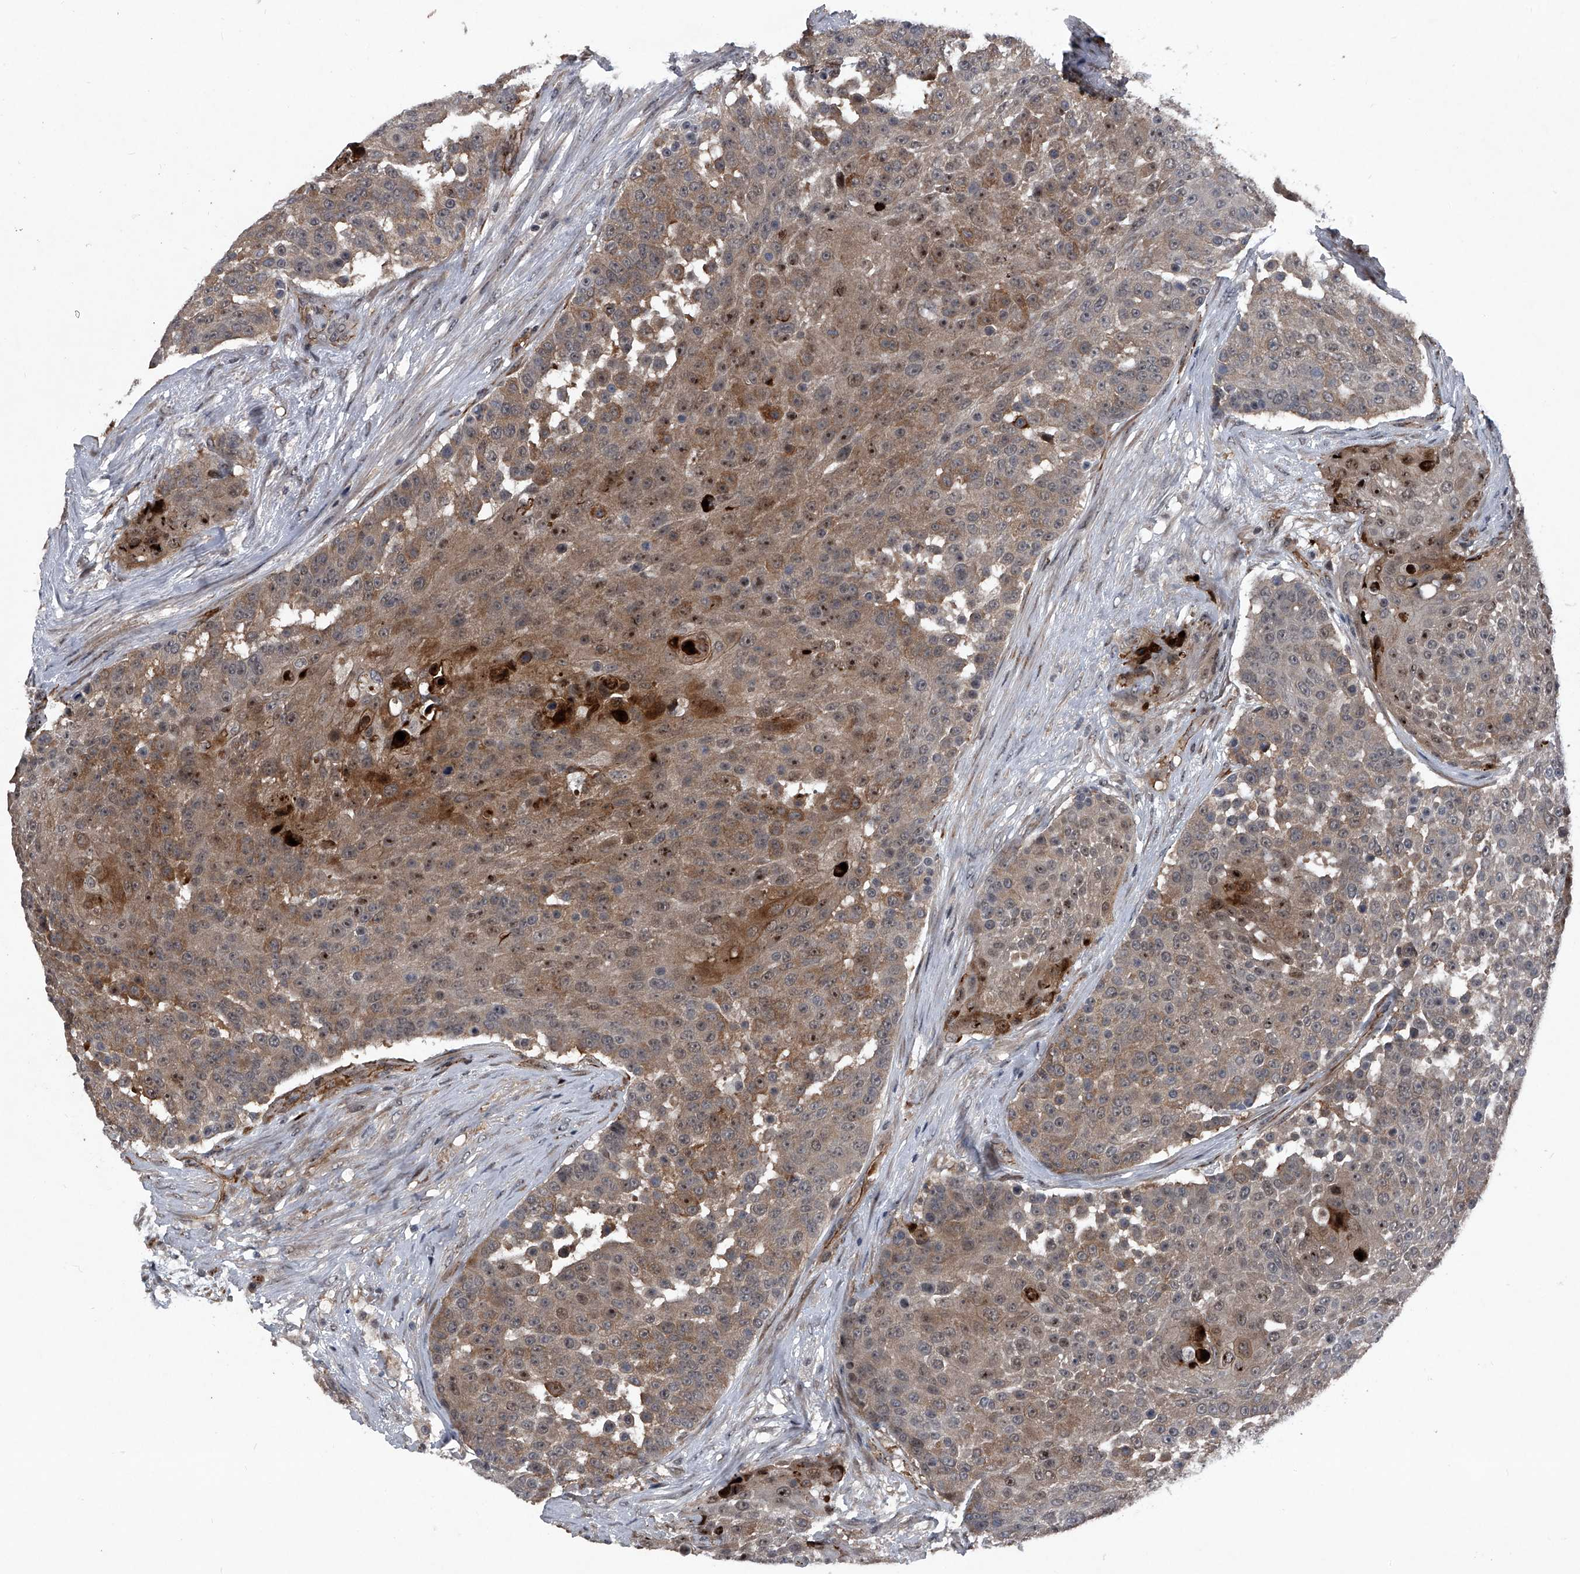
{"staining": {"intensity": "moderate", "quantity": ">75%", "location": "cytoplasmic/membranous,nuclear"}, "tissue": "urothelial cancer", "cell_type": "Tumor cells", "image_type": "cancer", "snomed": [{"axis": "morphology", "description": "Urothelial carcinoma, High grade"}, {"axis": "topography", "description": "Urinary bladder"}], "caption": "Immunohistochemistry (IHC) staining of high-grade urothelial carcinoma, which shows medium levels of moderate cytoplasmic/membranous and nuclear expression in about >75% of tumor cells indicating moderate cytoplasmic/membranous and nuclear protein expression. The staining was performed using DAB (3,3'-diaminobenzidine) (brown) for protein detection and nuclei were counterstained in hematoxylin (blue).", "gene": "MAPKAP1", "patient": {"sex": "female", "age": 63}}